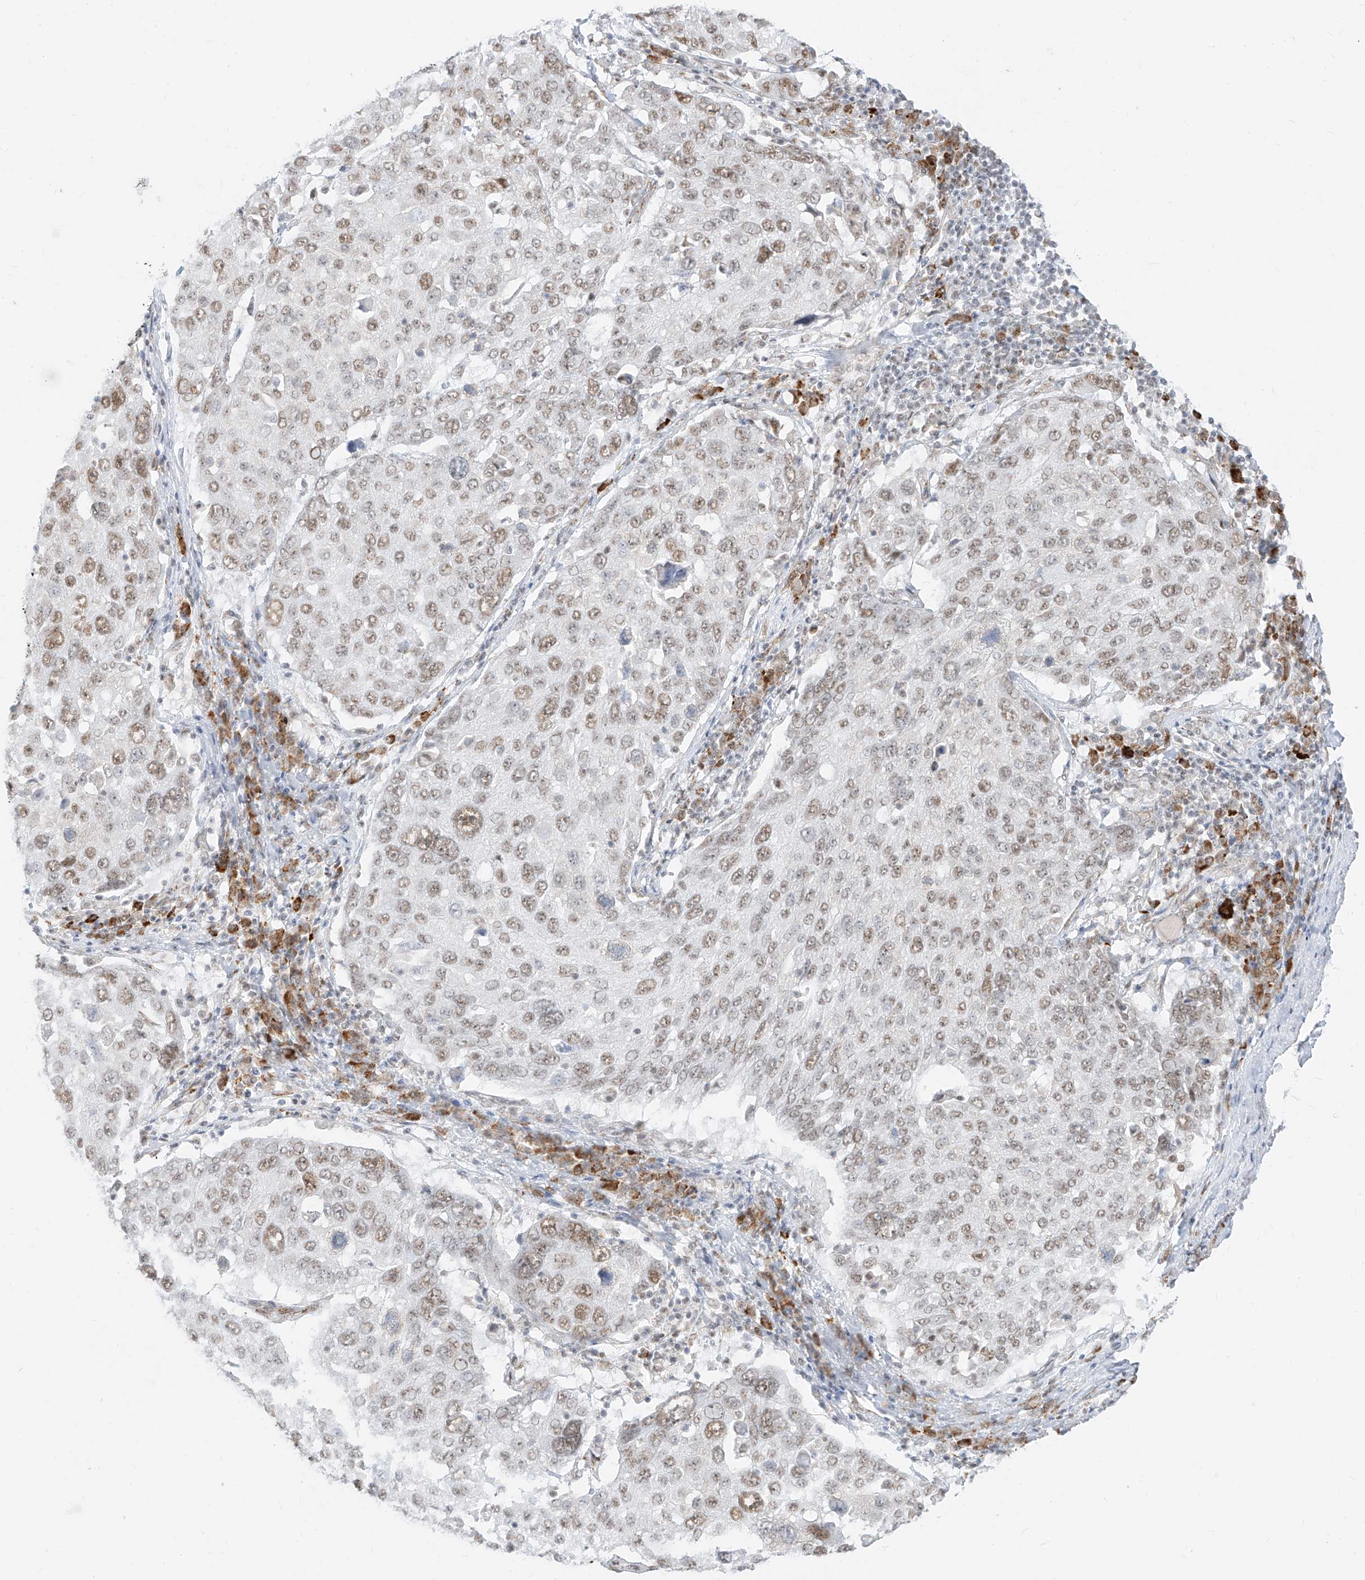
{"staining": {"intensity": "moderate", "quantity": "25%-75%", "location": "nuclear"}, "tissue": "lung cancer", "cell_type": "Tumor cells", "image_type": "cancer", "snomed": [{"axis": "morphology", "description": "Squamous cell carcinoma, NOS"}, {"axis": "topography", "description": "Lung"}], "caption": "The histopathology image exhibits immunohistochemical staining of lung cancer (squamous cell carcinoma). There is moderate nuclear positivity is seen in about 25%-75% of tumor cells.", "gene": "SUPT5H", "patient": {"sex": "male", "age": 65}}